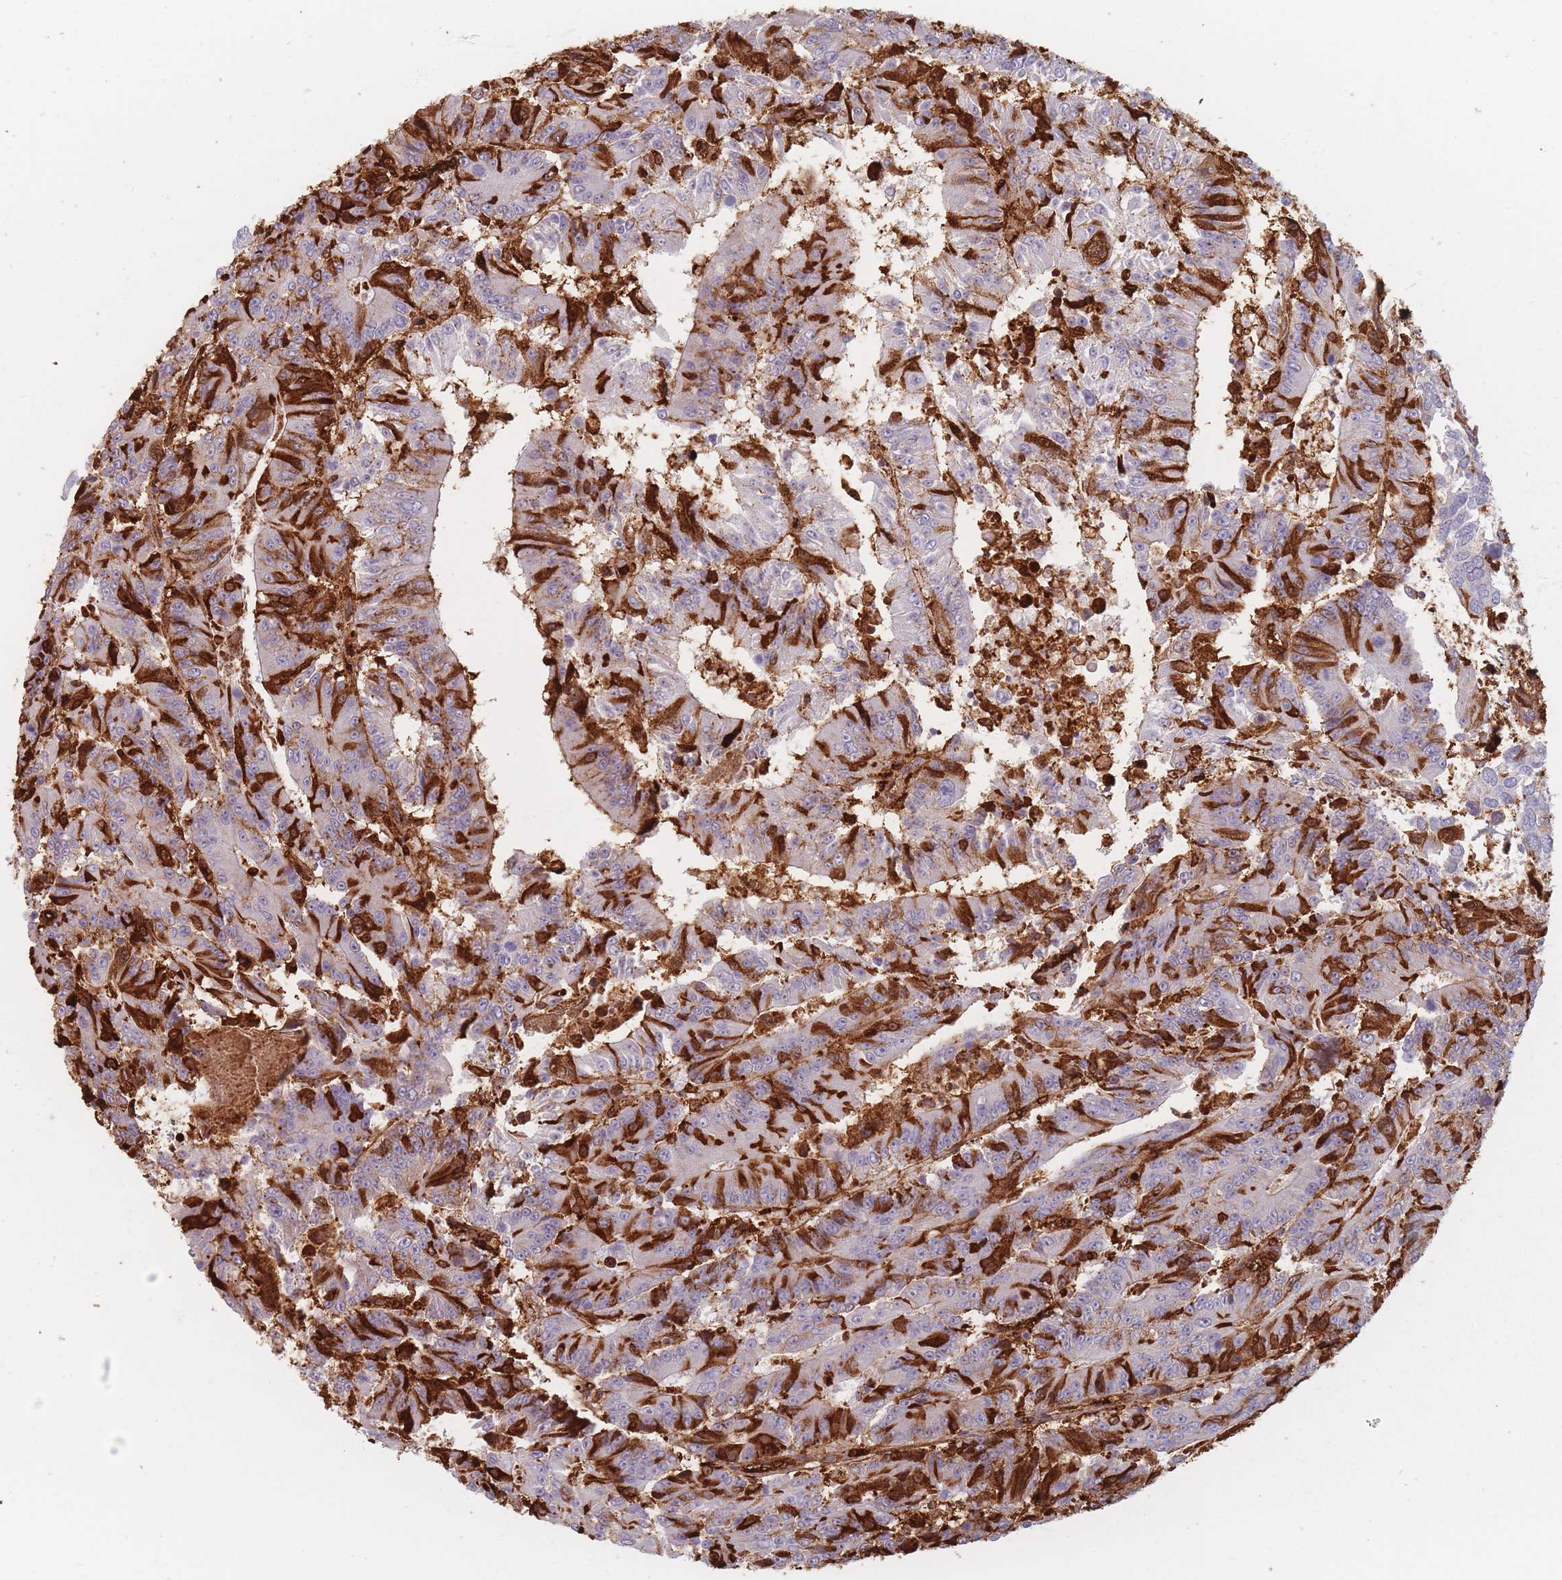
{"staining": {"intensity": "strong", "quantity": "25%-75%", "location": "cytoplasmic/membranous"}, "tissue": "colorectal cancer", "cell_type": "Tumor cells", "image_type": "cancer", "snomed": [{"axis": "morphology", "description": "Adenocarcinoma, NOS"}, {"axis": "topography", "description": "Colon"}], "caption": "DAB (3,3'-diaminobenzidine) immunohistochemical staining of human colorectal cancer (adenocarcinoma) shows strong cytoplasmic/membranous protein expression in about 25%-75% of tumor cells. (DAB (3,3'-diaminobenzidine) IHC, brown staining for protein, blue staining for nuclei).", "gene": "SLC2A6", "patient": {"sex": "male", "age": 83}}